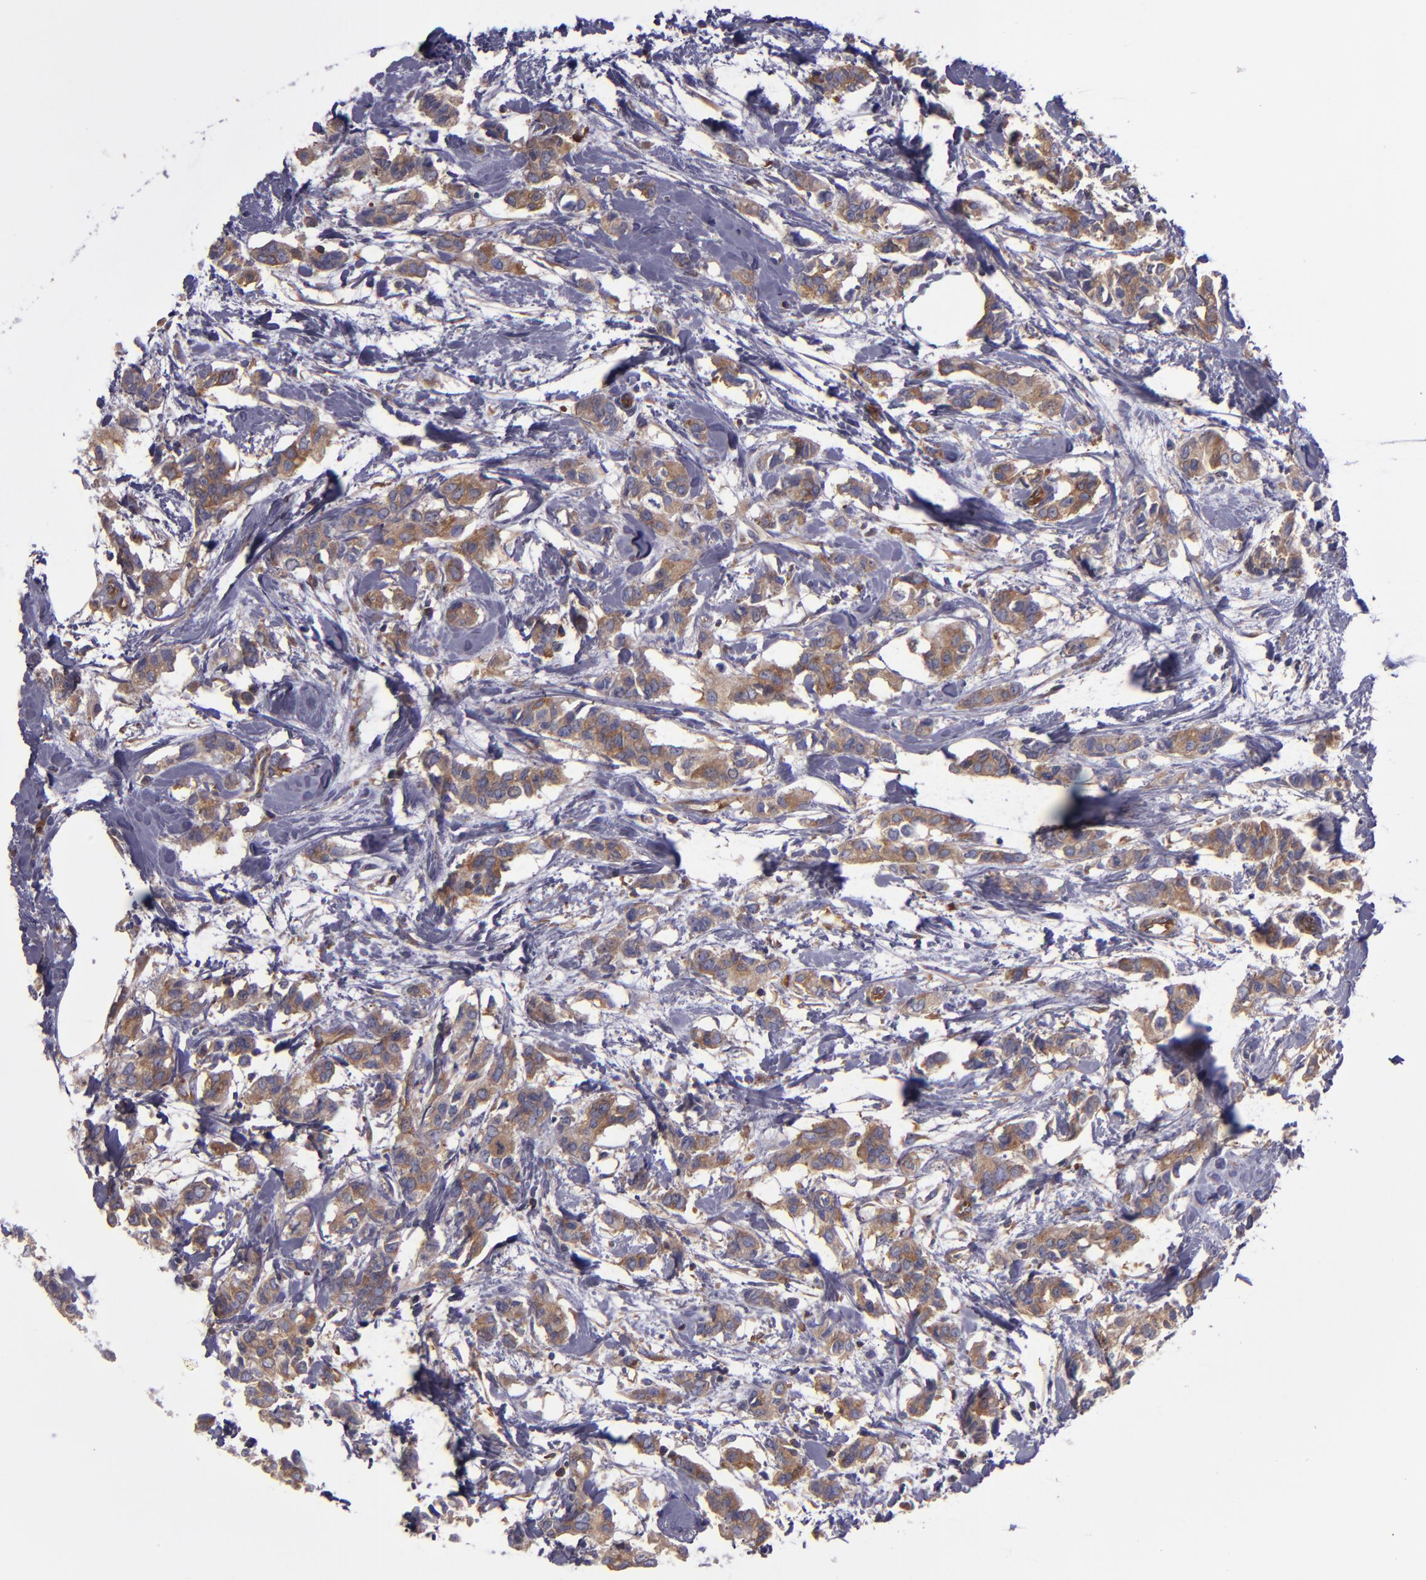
{"staining": {"intensity": "moderate", "quantity": ">75%", "location": "cytoplasmic/membranous"}, "tissue": "breast cancer", "cell_type": "Tumor cells", "image_type": "cancer", "snomed": [{"axis": "morphology", "description": "Duct carcinoma"}, {"axis": "topography", "description": "Breast"}], "caption": "A micrograph showing moderate cytoplasmic/membranous positivity in about >75% of tumor cells in breast cancer, as visualized by brown immunohistochemical staining.", "gene": "CARS1", "patient": {"sex": "female", "age": 84}}